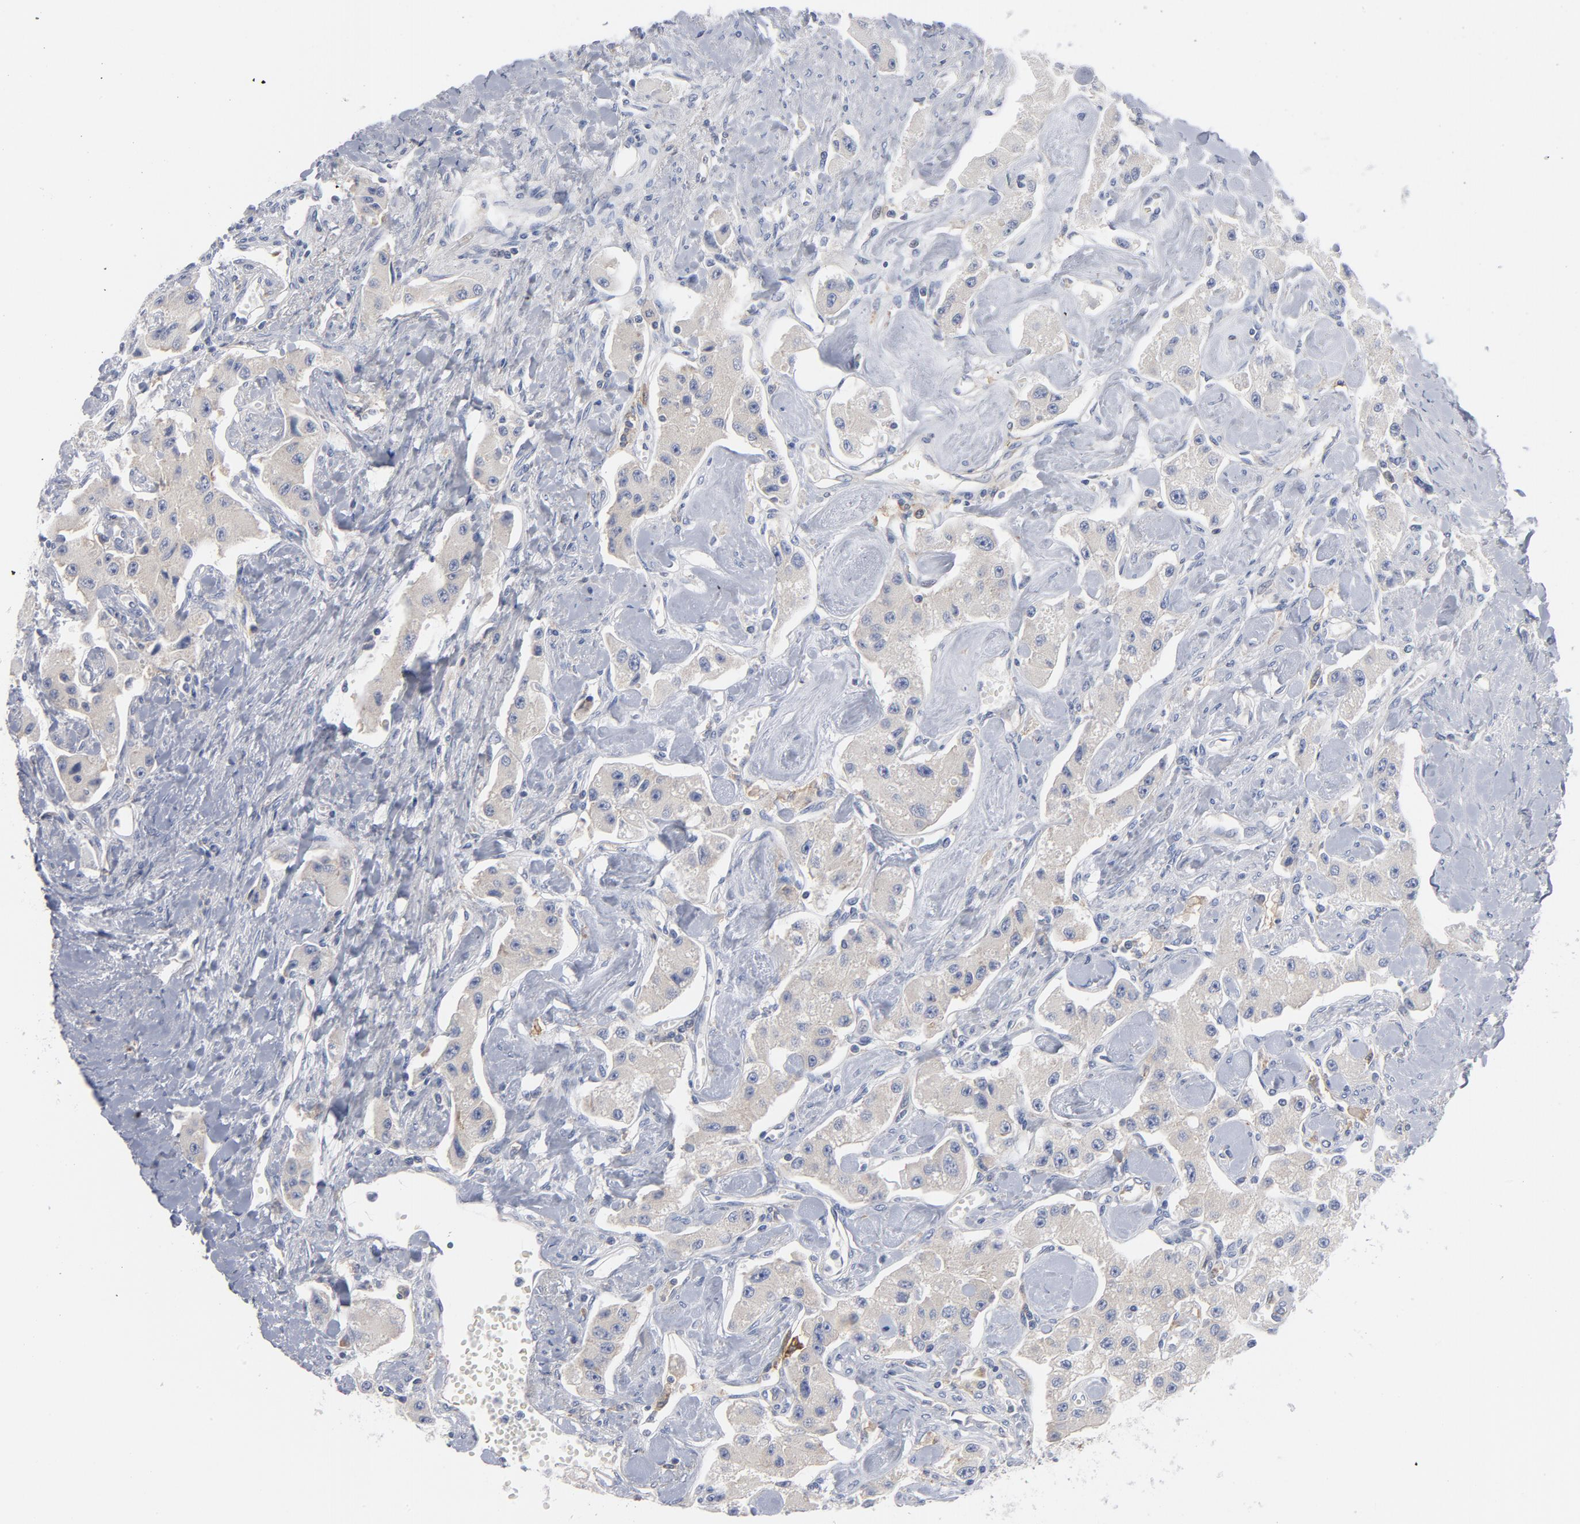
{"staining": {"intensity": "negative", "quantity": "none", "location": "none"}, "tissue": "carcinoid", "cell_type": "Tumor cells", "image_type": "cancer", "snomed": [{"axis": "morphology", "description": "Carcinoid, malignant, NOS"}, {"axis": "topography", "description": "Pancreas"}], "caption": "This is a micrograph of immunohistochemistry staining of carcinoid (malignant), which shows no staining in tumor cells. (Brightfield microscopy of DAB IHC at high magnification).", "gene": "CD86", "patient": {"sex": "male", "age": 41}}